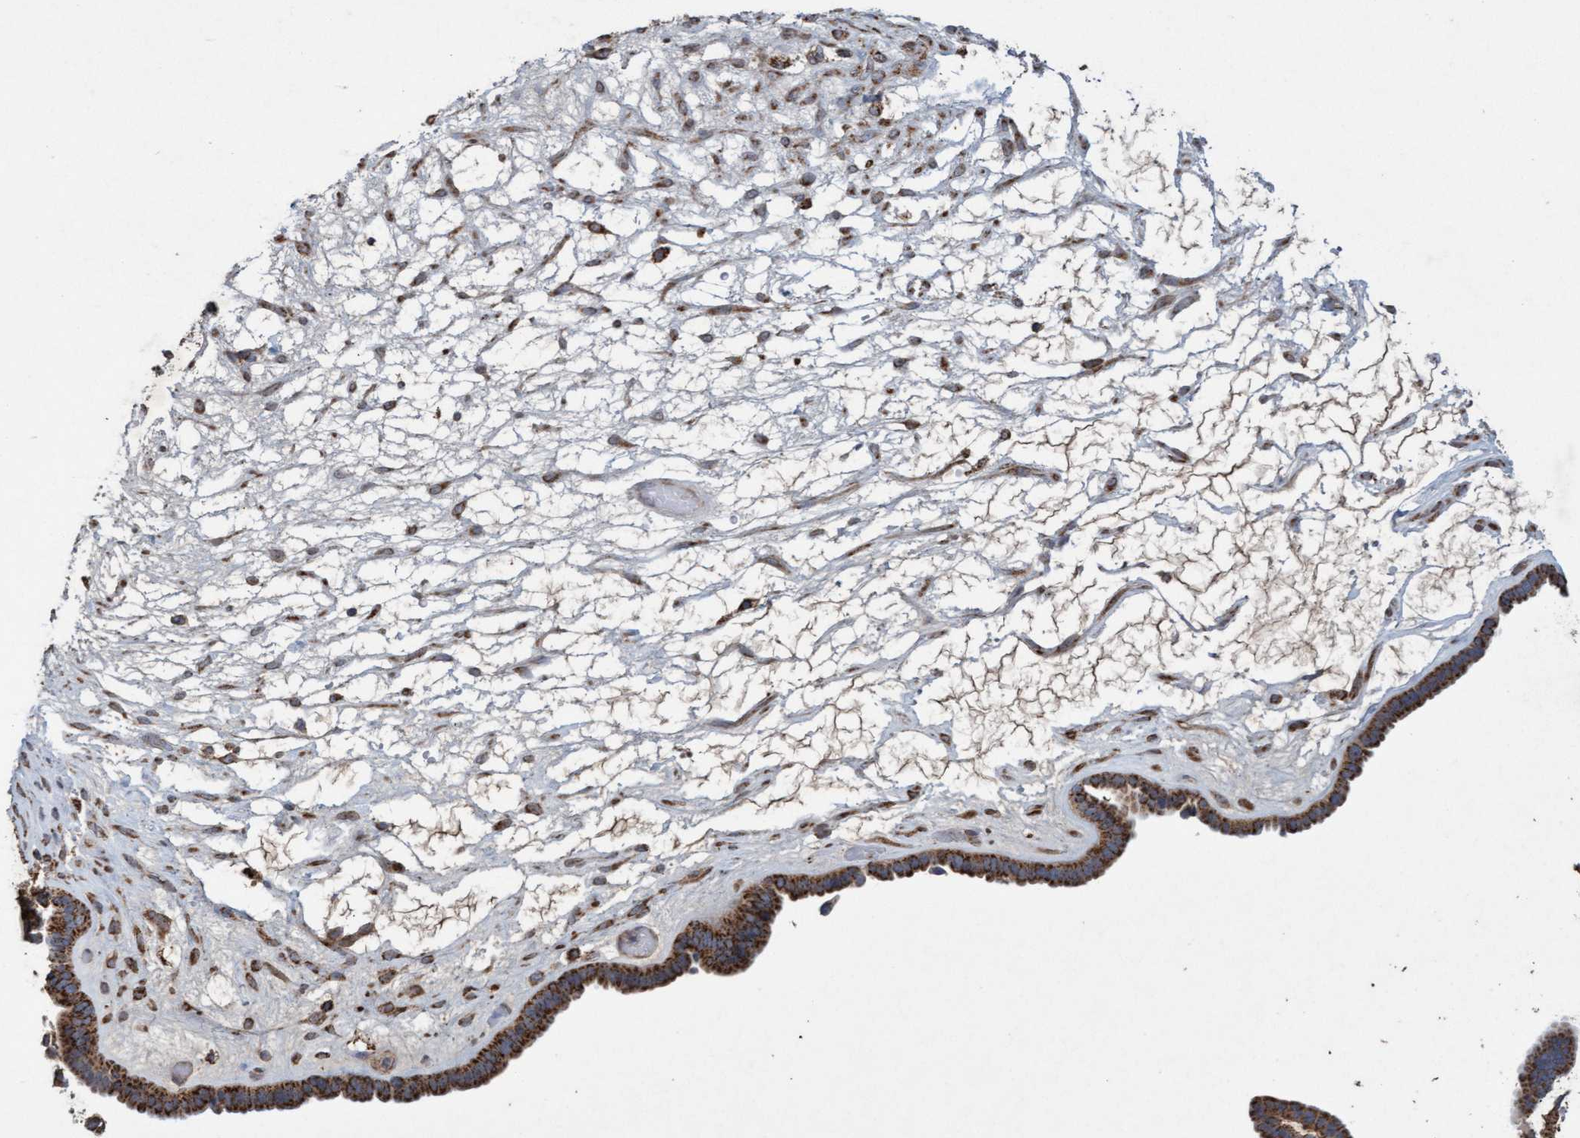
{"staining": {"intensity": "strong", "quantity": "25%-75%", "location": "cytoplasmic/membranous"}, "tissue": "ovarian cancer", "cell_type": "Tumor cells", "image_type": "cancer", "snomed": [{"axis": "morphology", "description": "Cystadenocarcinoma, serous, NOS"}, {"axis": "topography", "description": "Ovary"}], "caption": "Serous cystadenocarcinoma (ovarian) tissue shows strong cytoplasmic/membranous expression in about 25%-75% of tumor cells, visualized by immunohistochemistry.", "gene": "ATPAF2", "patient": {"sex": "female", "age": 56}}